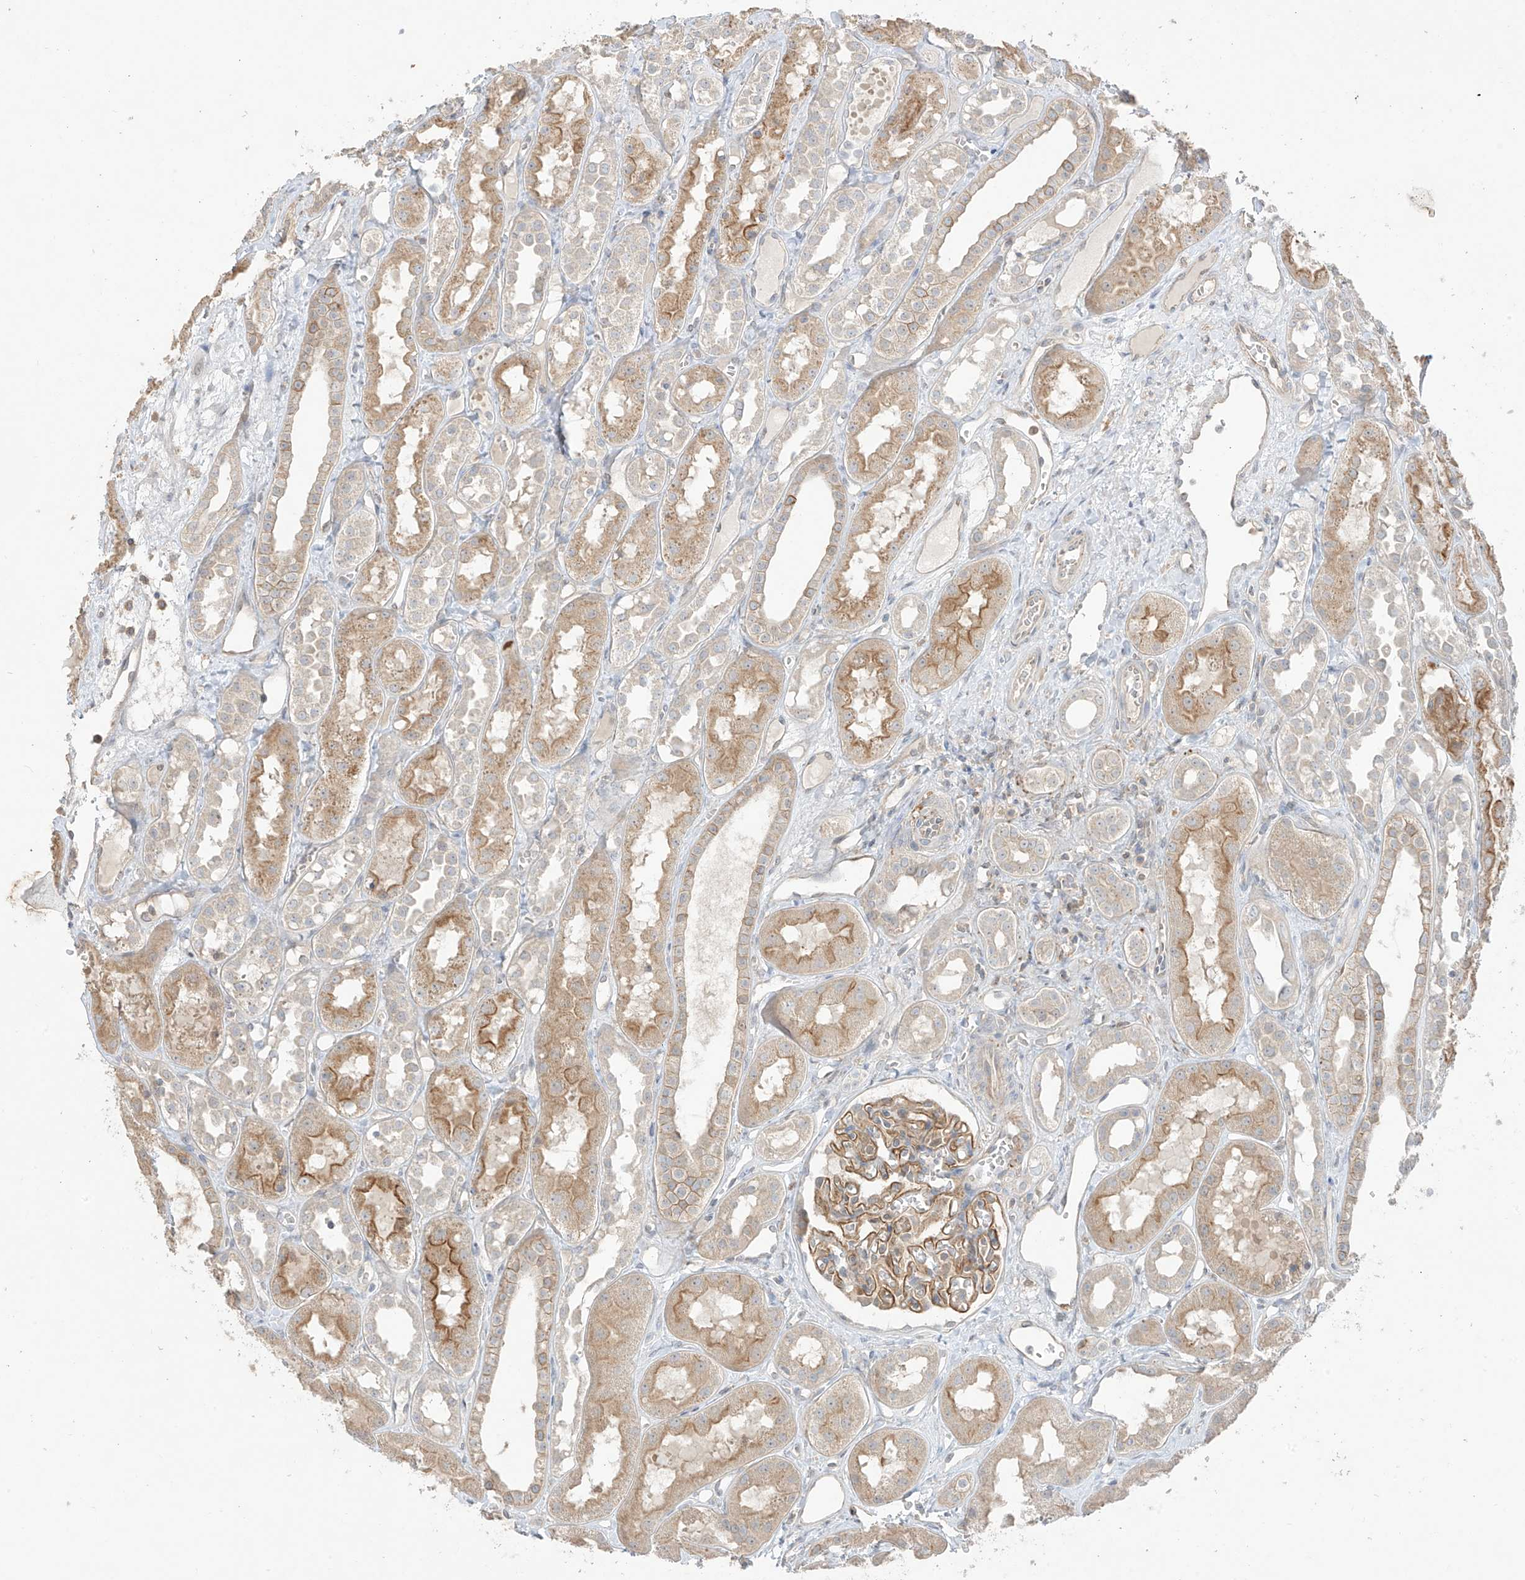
{"staining": {"intensity": "moderate", "quantity": ">75%", "location": "cytoplasmic/membranous"}, "tissue": "kidney", "cell_type": "Cells in glomeruli", "image_type": "normal", "snomed": [{"axis": "morphology", "description": "Normal tissue, NOS"}, {"axis": "topography", "description": "Kidney"}], "caption": "Immunohistochemical staining of unremarkable human kidney demonstrates medium levels of moderate cytoplasmic/membranous staining in approximately >75% of cells in glomeruli.", "gene": "ANGEL2", "patient": {"sex": "male", "age": 16}}